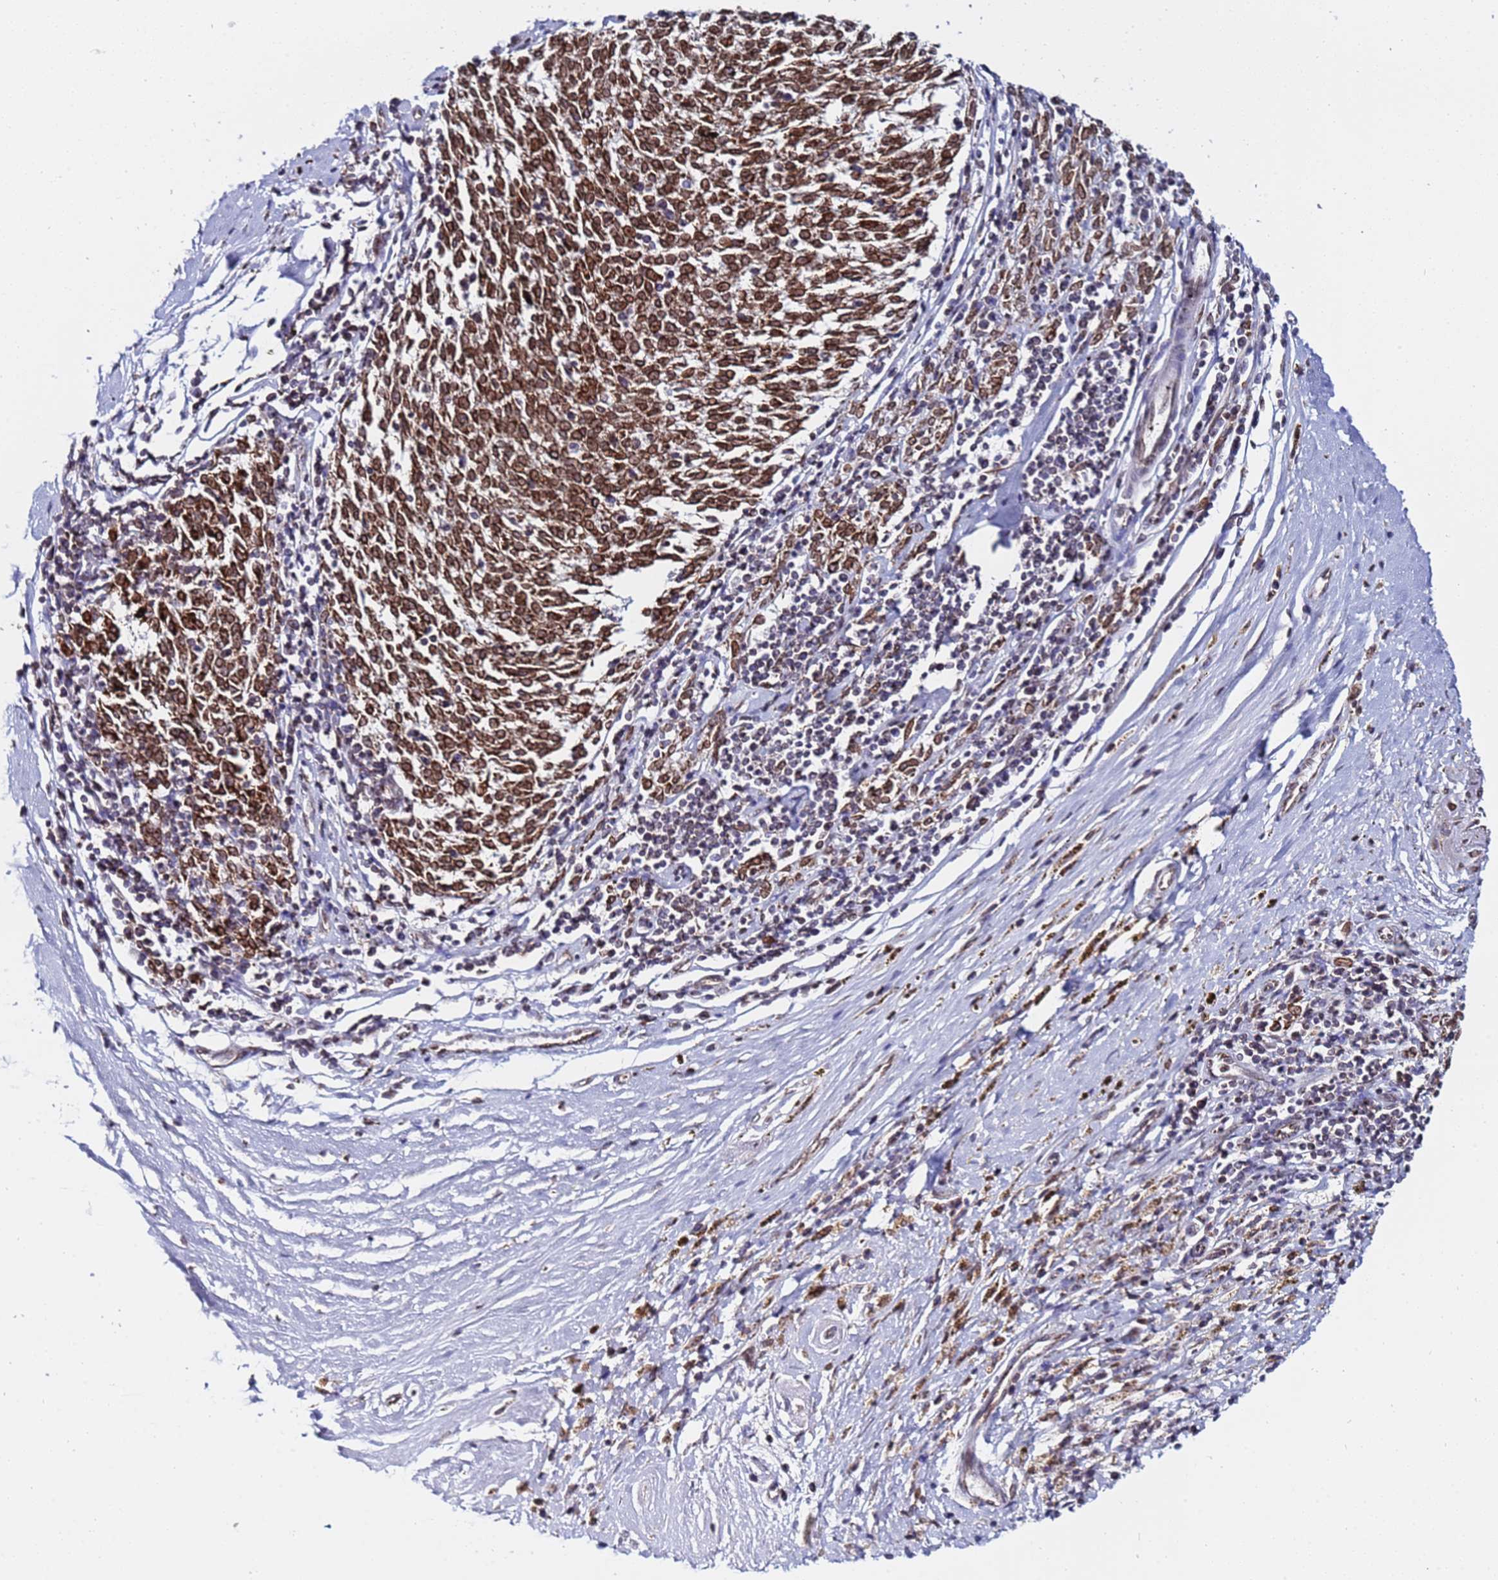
{"staining": {"intensity": "strong", "quantity": ">75%", "location": "cytoplasmic/membranous,nuclear"}, "tissue": "melanoma", "cell_type": "Tumor cells", "image_type": "cancer", "snomed": [{"axis": "morphology", "description": "Malignant melanoma, NOS"}, {"axis": "topography", "description": "Skin"}], "caption": "Protein expression by immunohistochemistry (IHC) displays strong cytoplasmic/membranous and nuclear expression in about >75% of tumor cells in melanoma.", "gene": "TOR1AIP1", "patient": {"sex": "female", "age": 72}}